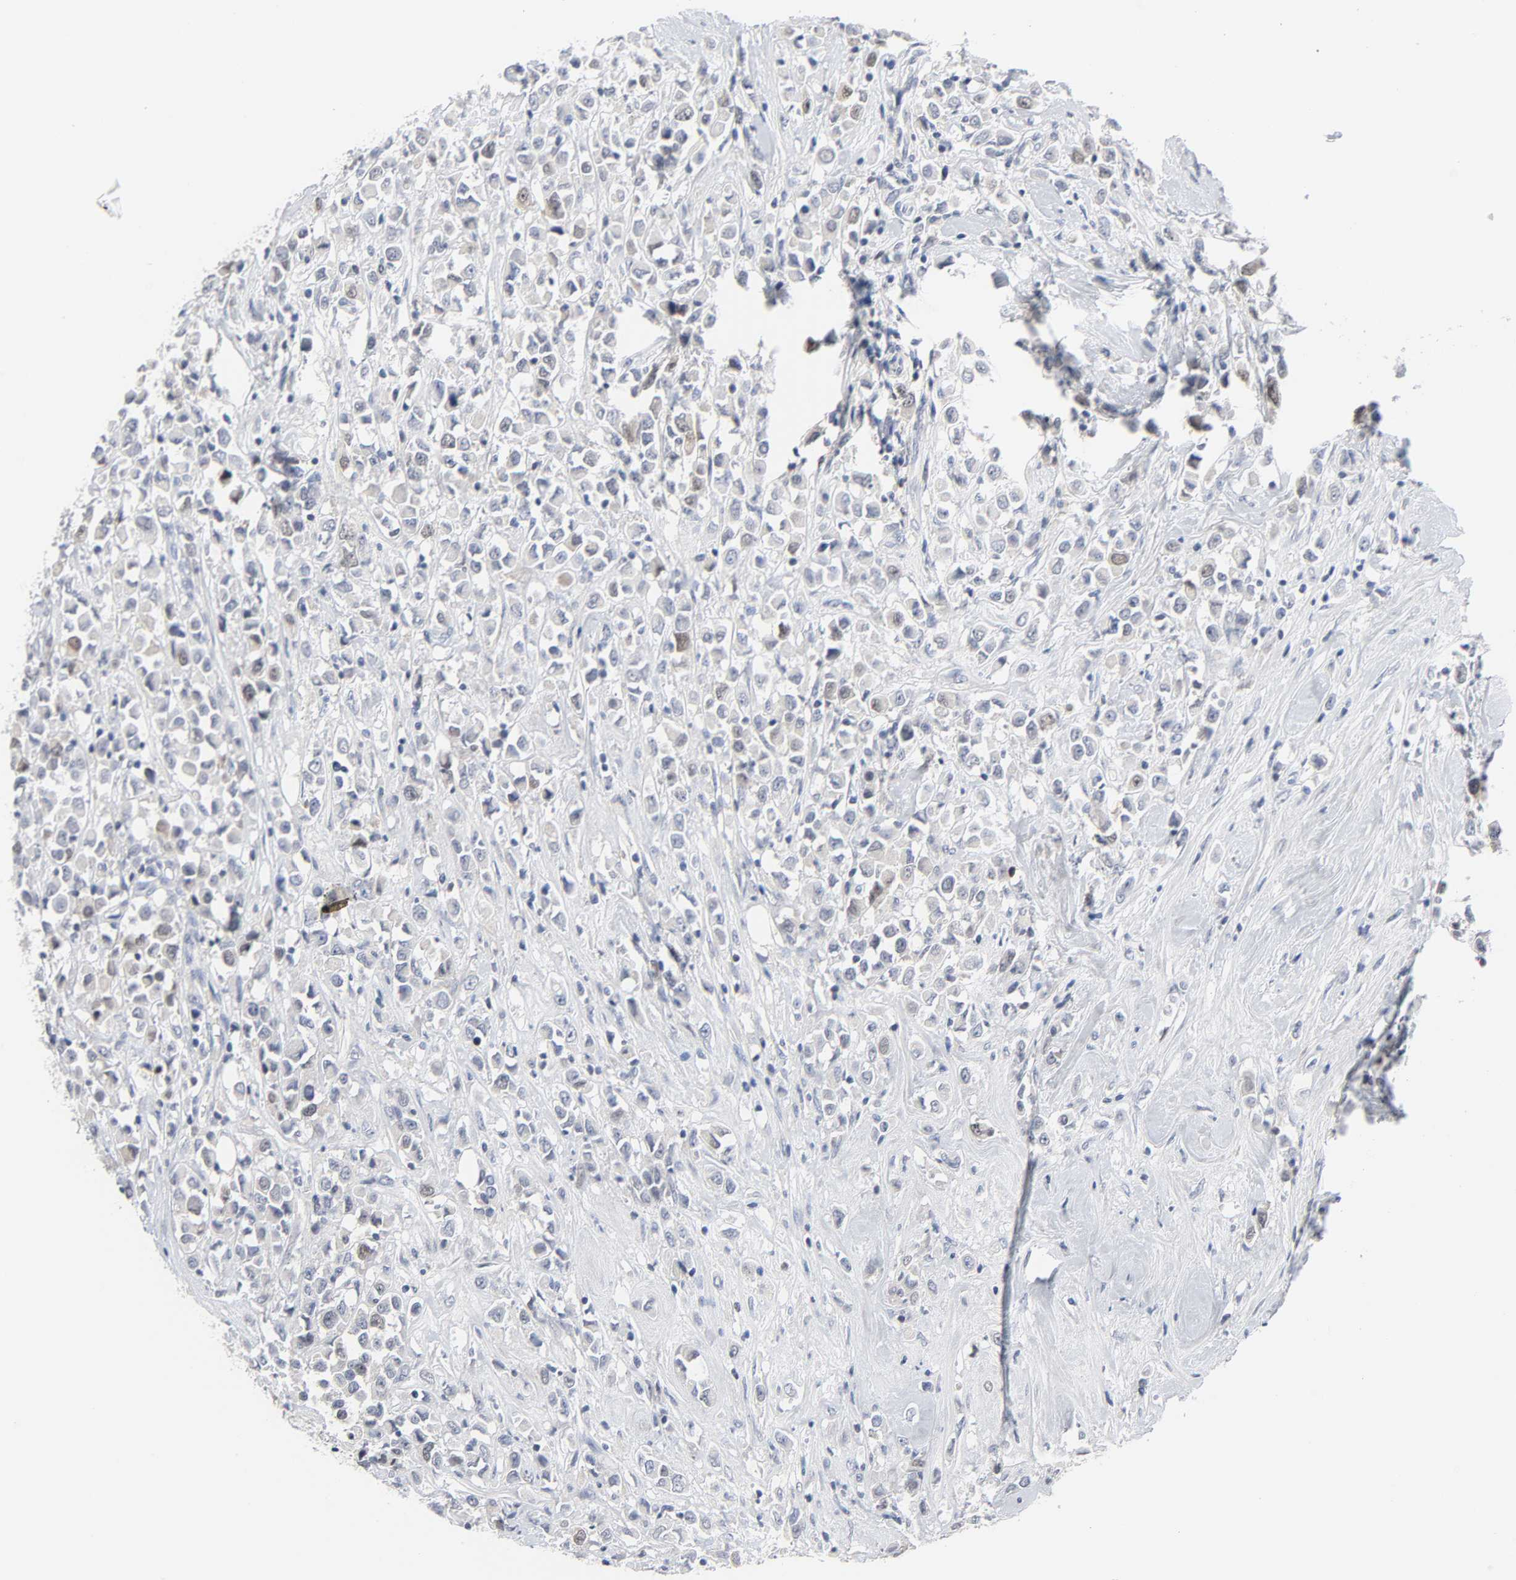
{"staining": {"intensity": "weak", "quantity": "<25%", "location": "nuclear"}, "tissue": "breast cancer", "cell_type": "Tumor cells", "image_type": "cancer", "snomed": [{"axis": "morphology", "description": "Duct carcinoma"}, {"axis": "topography", "description": "Breast"}], "caption": "Immunohistochemical staining of breast cancer (intraductal carcinoma) demonstrates no significant positivity in tumor cells.", "gene": "WEE1", "patient": {"sex": "female", "age": 61}}